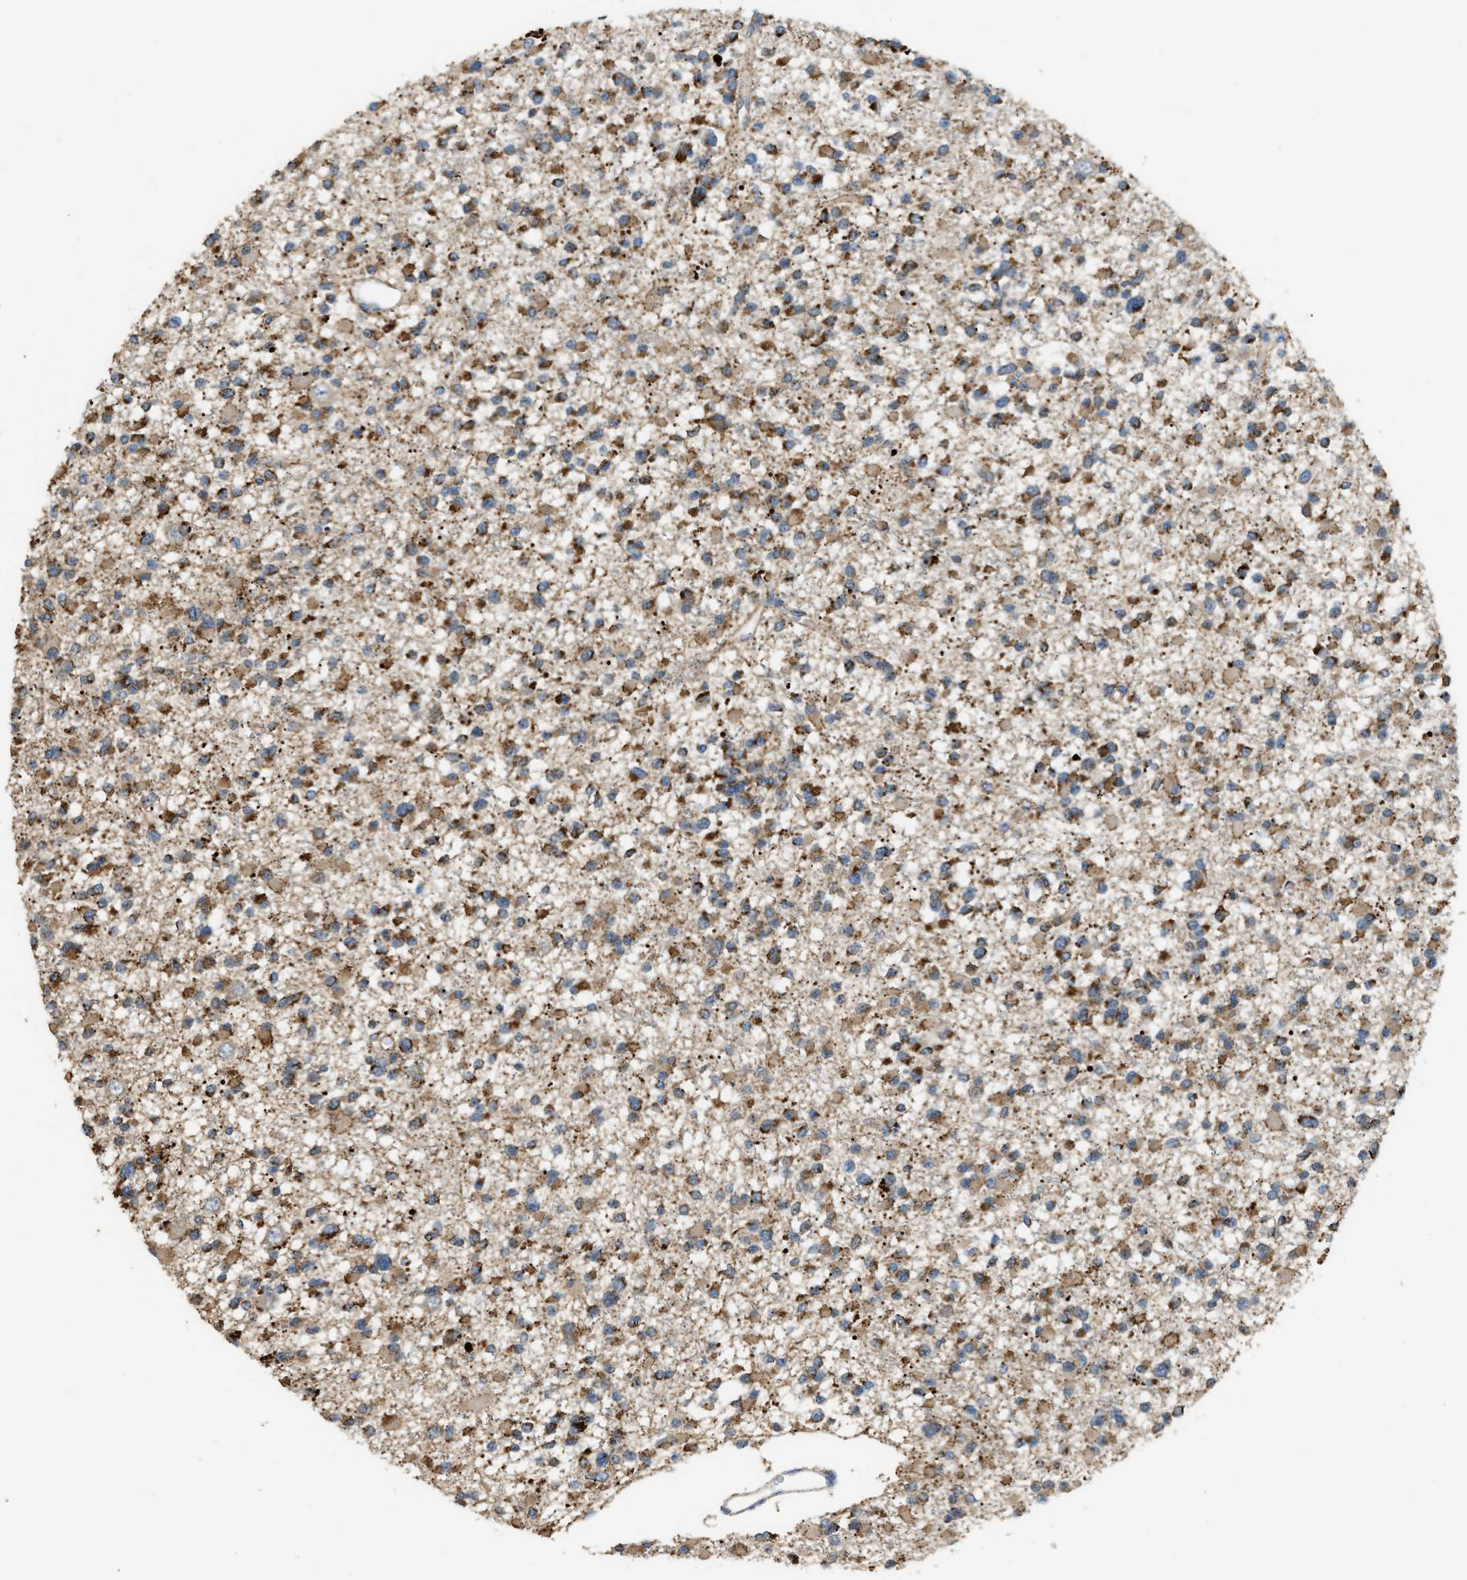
{"staining": {"intensity": "moderate", "quantity": ">75%", "location": "cytoplasmic/membranous"}, "tissue": "glioma", "cell_type": "Tumor cells", "image_type": "cancer", "snomed": [{"axis": "morphology", "description": "Glioma, malignant, Low grade"}, {"axis": "topography", "description": "Brain"}], "caption": "Moderate cytoplasmic/membranous positivity is seen in about >75% of tumor cells in malignant glioma (low-grade).", "gene": "ETFB", "patient": {"sex": "female", "age": 22}}